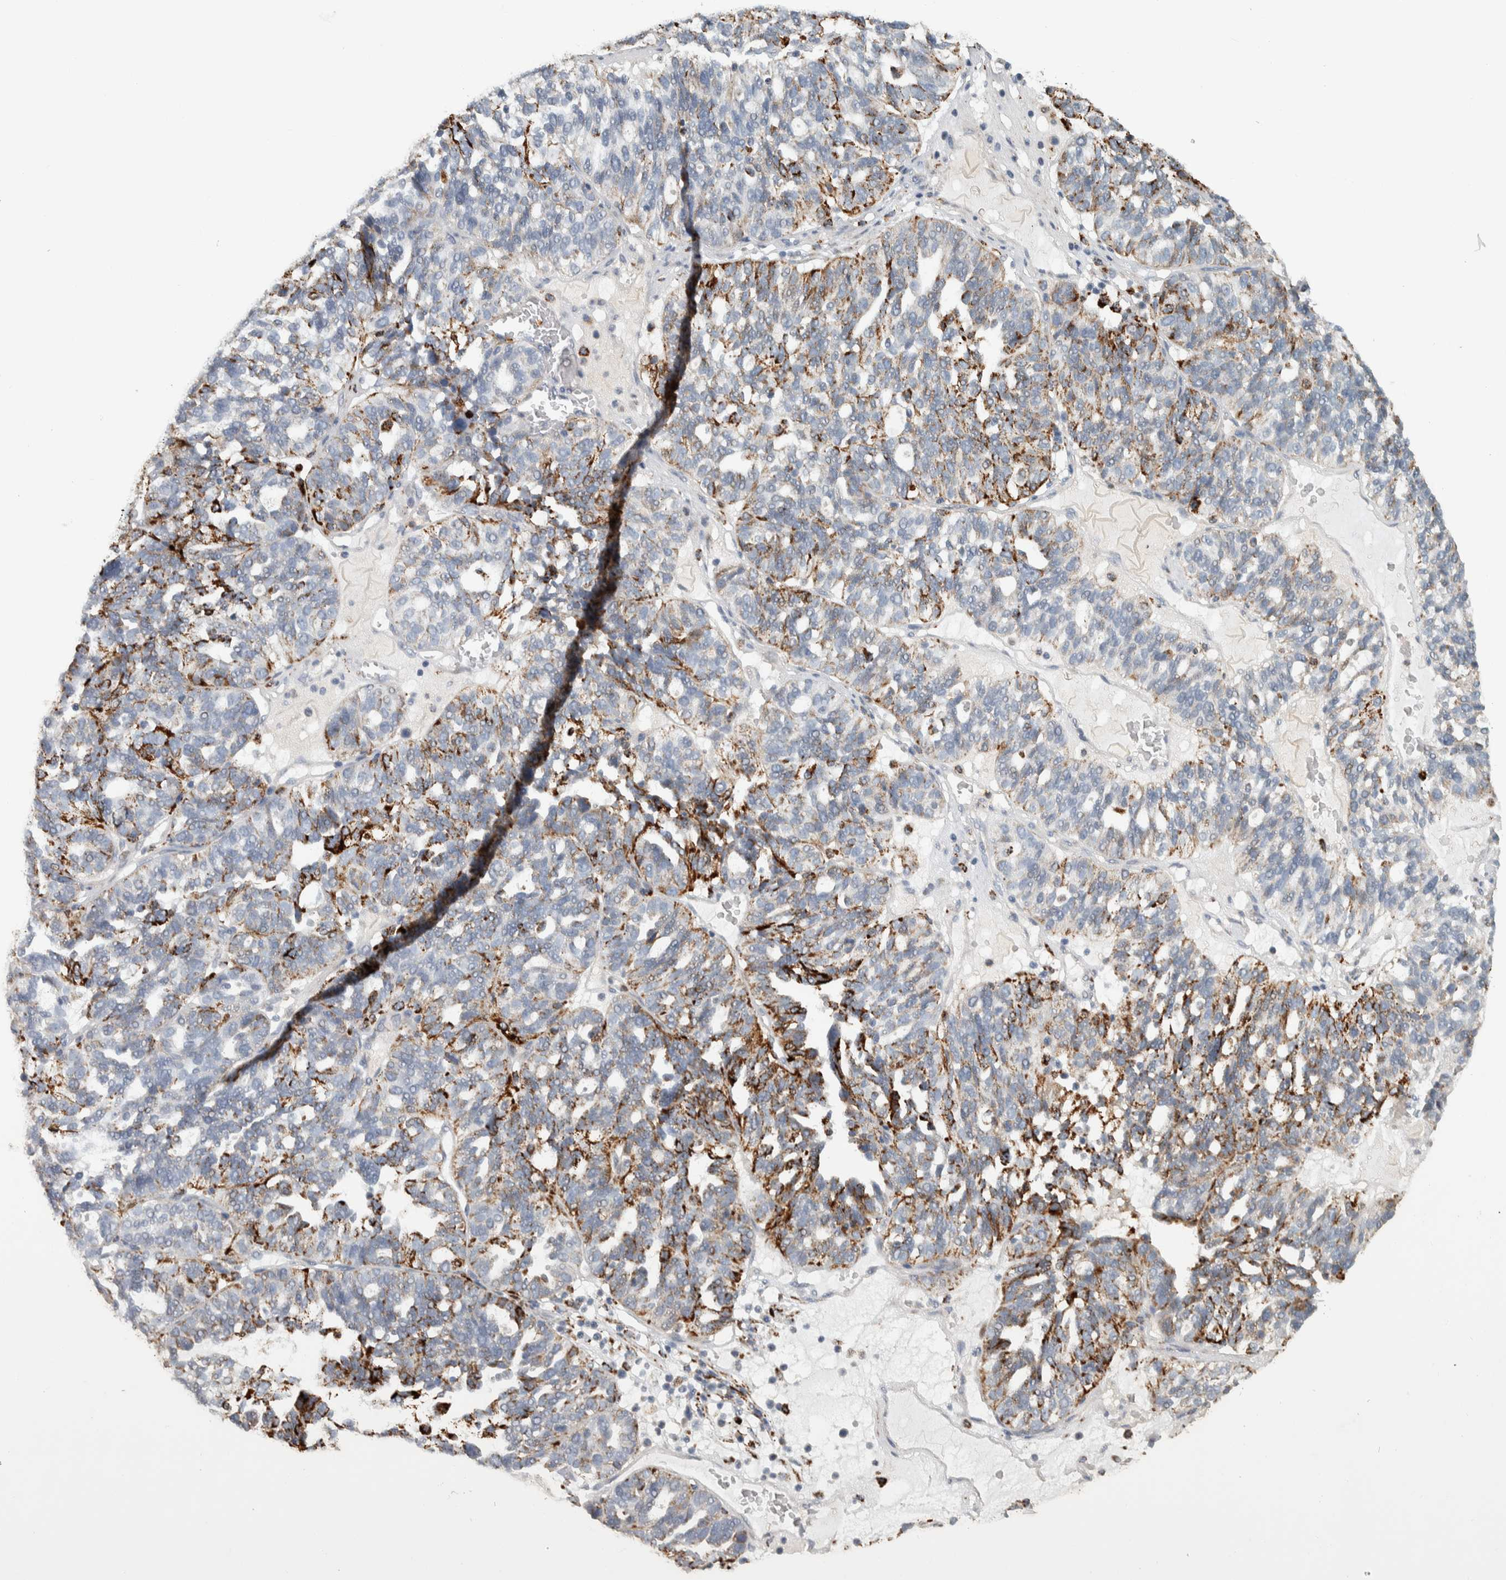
{"staining": {"intensity": "strong", "quantity": "<25%", "location": "cytoplasmic/membranous"}, "tissue": "ovarian cancer", "cell_type": "Tumor cells", "image_type": "cancer", "snomed": [{"axis": "morphology", "description": "Cystadenocarcinoma, serous, NOS"}, {"axis": "topography", "description": "Ovary"}], "caption": "Ovarian cancer (serous cystadenocarcinoma) was stained to show a protein in brown. There is medium levels of strong cytoplasmic/membranous expression in about <25% of tumor cells.", "gene": "FAM78A", "patient": {"sex": "female", "age": 59}}